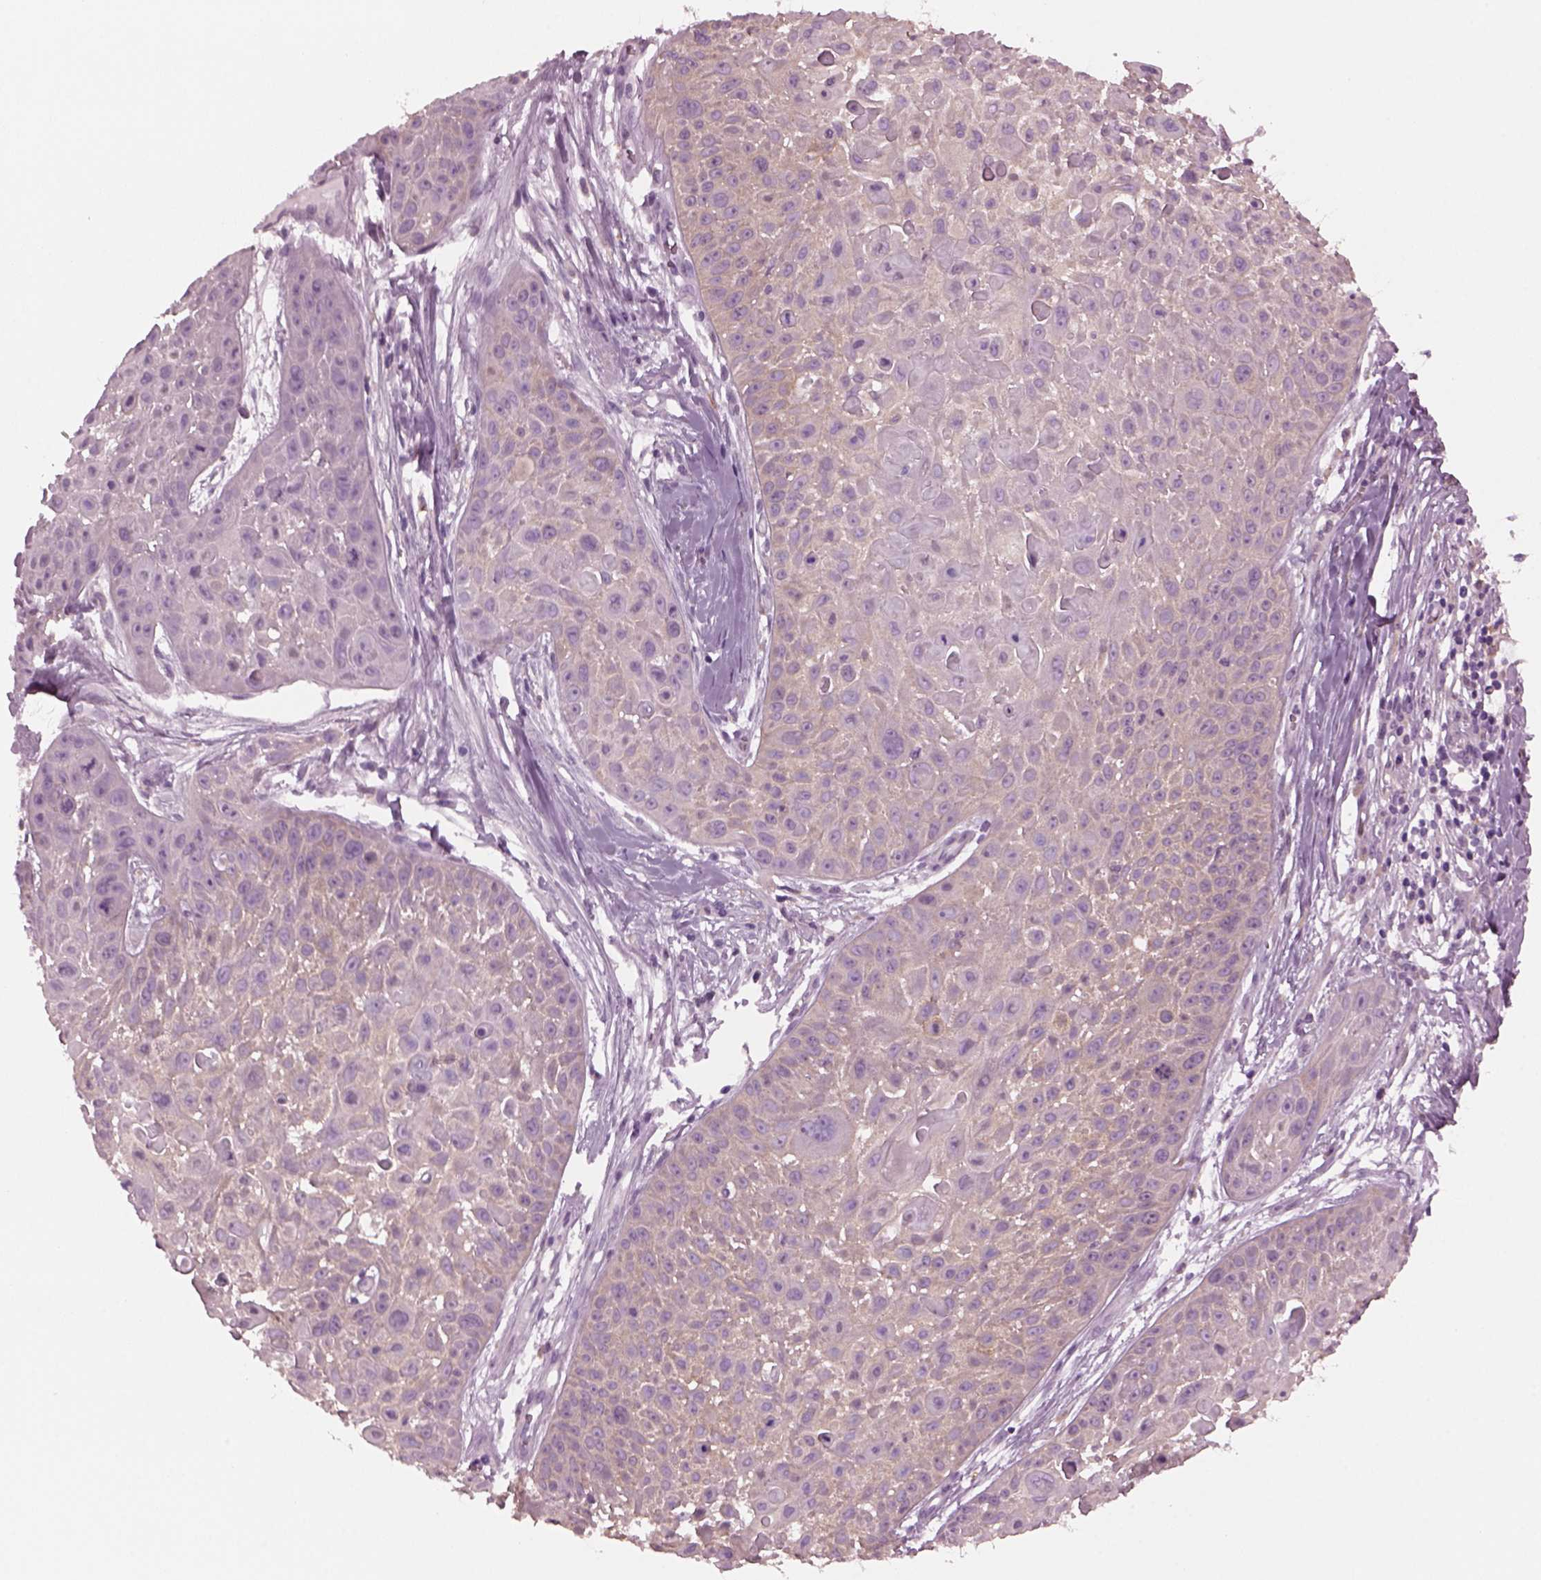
{"staining": {"intensity": "negative", "quantity": "none", "location": "none"}, "tissue": "skin cancer", "cell_type": "Tumor cells", "image_type": "cancer", "snomed": [{"axis": "morphology", "description": "Squamous cell carcinoma, NOS"}, {"axis": "topography", "description": "Skin"}, {"axis": "topography", "description": "Anal"}], "caption": "This is a photomicrograph of immunohistochemistry (IHC) staining of skin cancer (squamous cell carcinoma), which shows no positivity in tumor cells.", "gene": "SHTN1", "patient": {"sex": "female", "age": 75}}